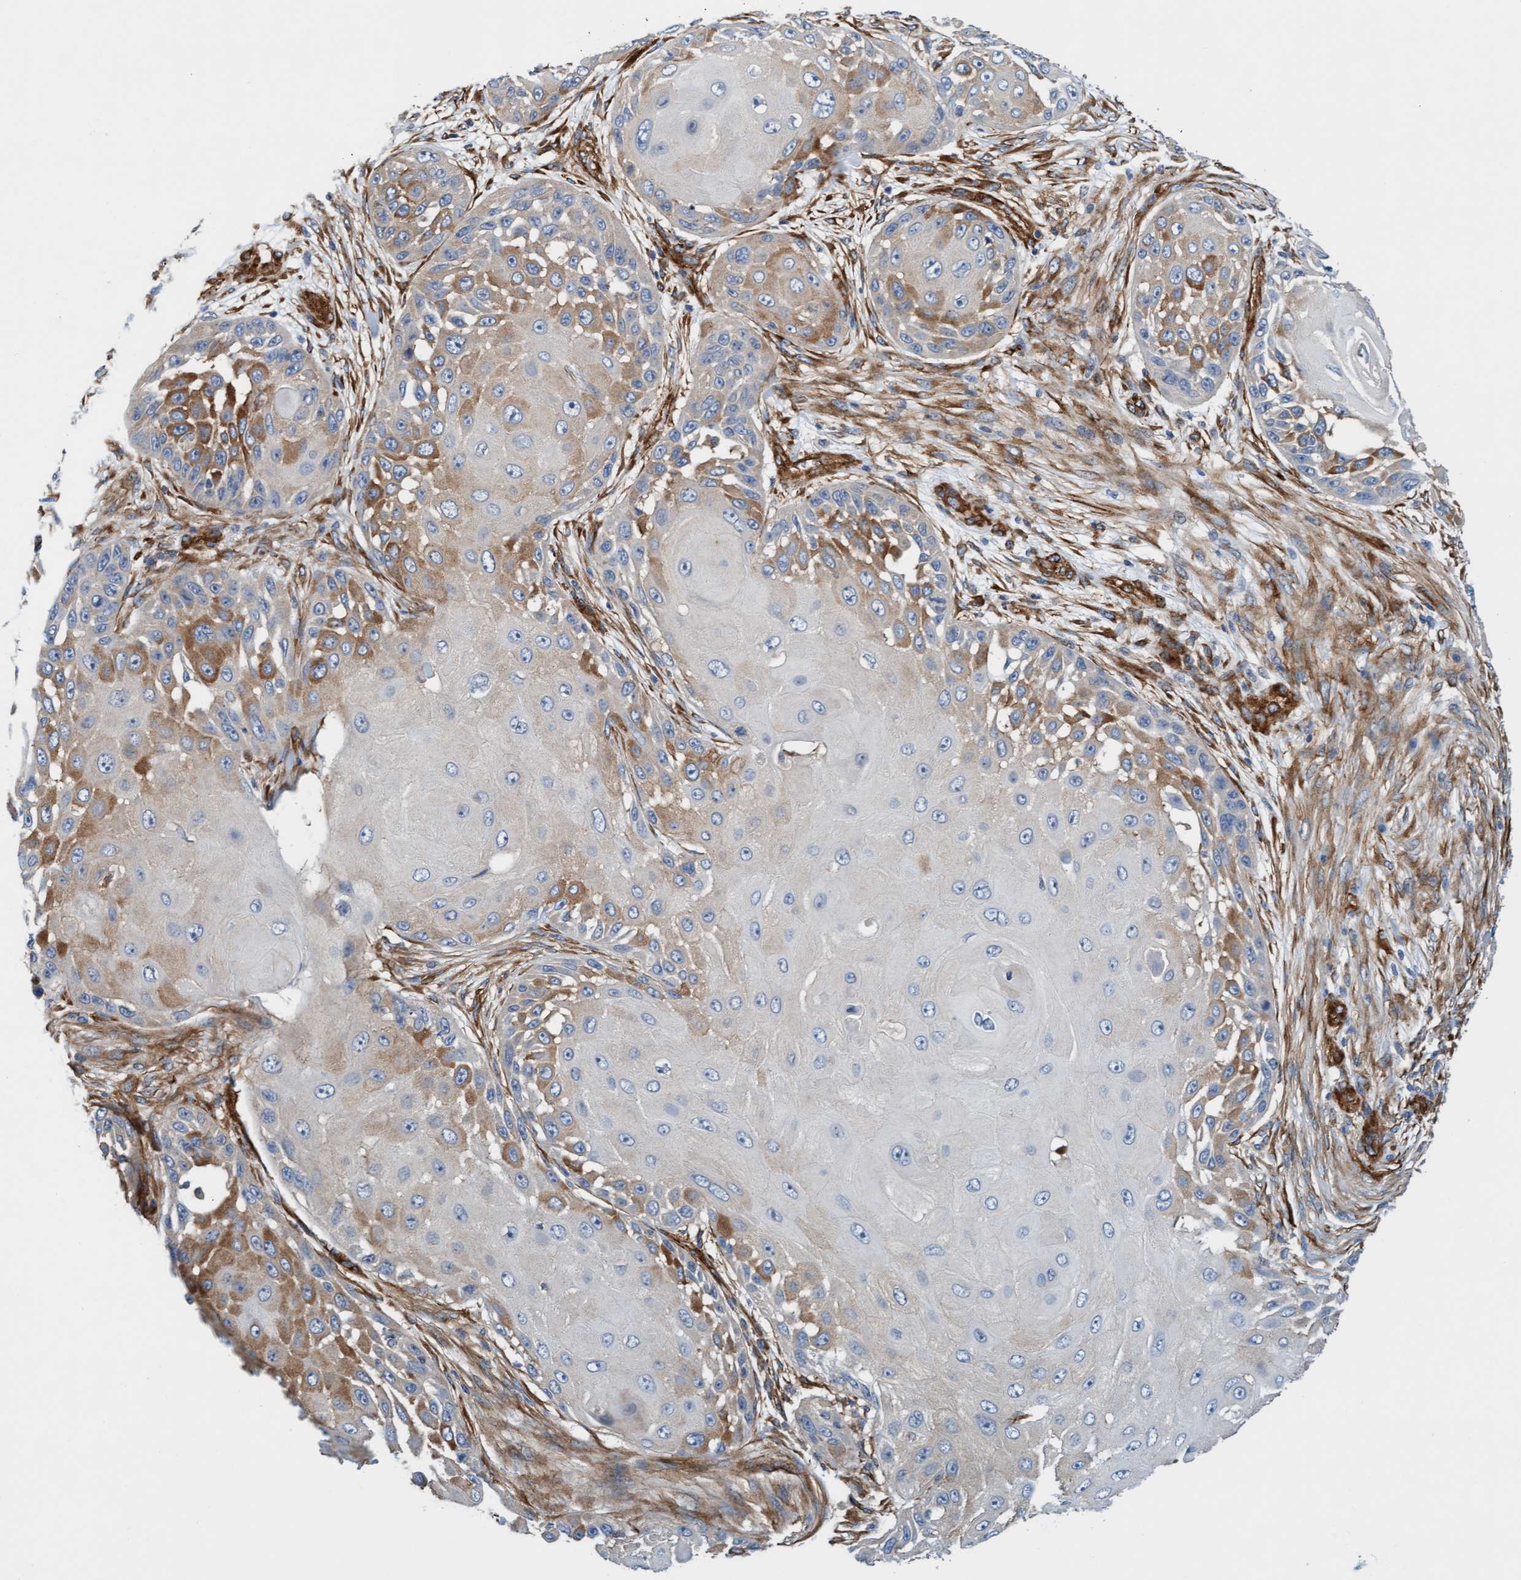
{"staining": {"intensity": "moderate", "quantity": "<25%", "location": "cytoplasmic/membranous"}, "tissue": "skin cancer", "cell_type": "Tumor cells", "image_type": "cancer", "snomed": [{"axis": "morphology", "description": "Squamous cell carcinoma, NOS"}, {"axis": "topography", "description": "Skin"}], "caption": "Skin squamous cell carcinoma tissue exhibits moderate cytoplasmic/membranous staining in approximately <25% of tumor cells, visualized by immunohistochemistry. Nuclei are stained in blue.", "gene": "FMNL3", "patient": {"sex": "female", "age": 44}}